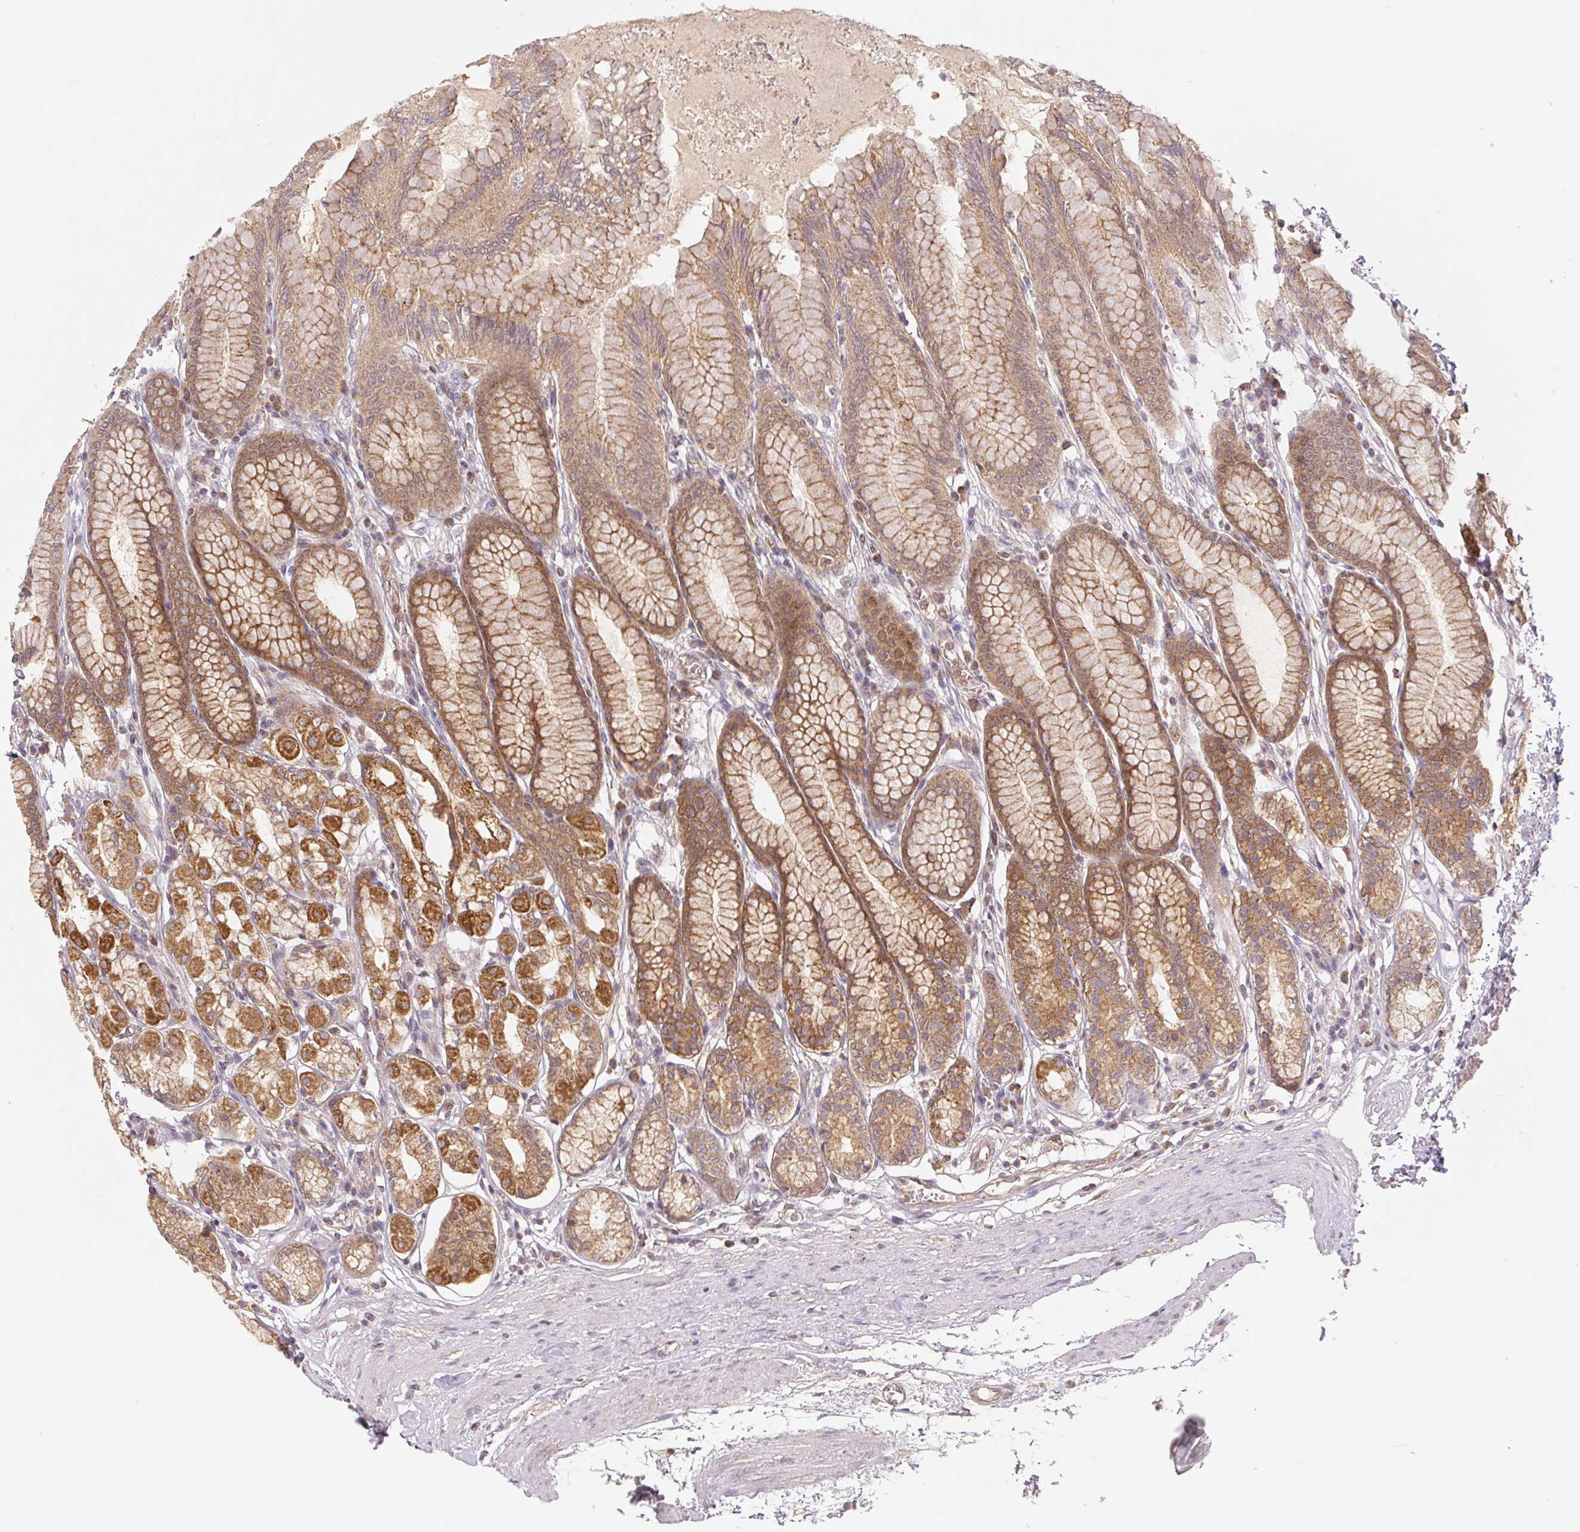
{"staining": {"intensity": "moderate", "quantity": ">75%", "location": "cytoplasmic/membranous"}, "tissue": "stomach", "cell_type": "Glandular cells", "image_type": "normal", "snomed": [{"axis": "morphology", "description": "Normal tissue, NOS"}, {"axis": "topography", "description": "Stomach"}, {"axis": "topography", "description": "Stomach, lower"}], "caption": "Immunohistochemistry staining of normal stomach, which shows medium levels of moderate cytoplasmic/membranous positivity in about >75% of glandular cells indicating moderate cytoplasmic/membranous protein expression. The staining was performed using DAB (3,3'-diaminobenzidine) (brown) for protein detection and nuclei were counterstained in hematoxylin (blue).", "gene": "MTHFD1L", "patient": {"sex": "male", "age": 76}}